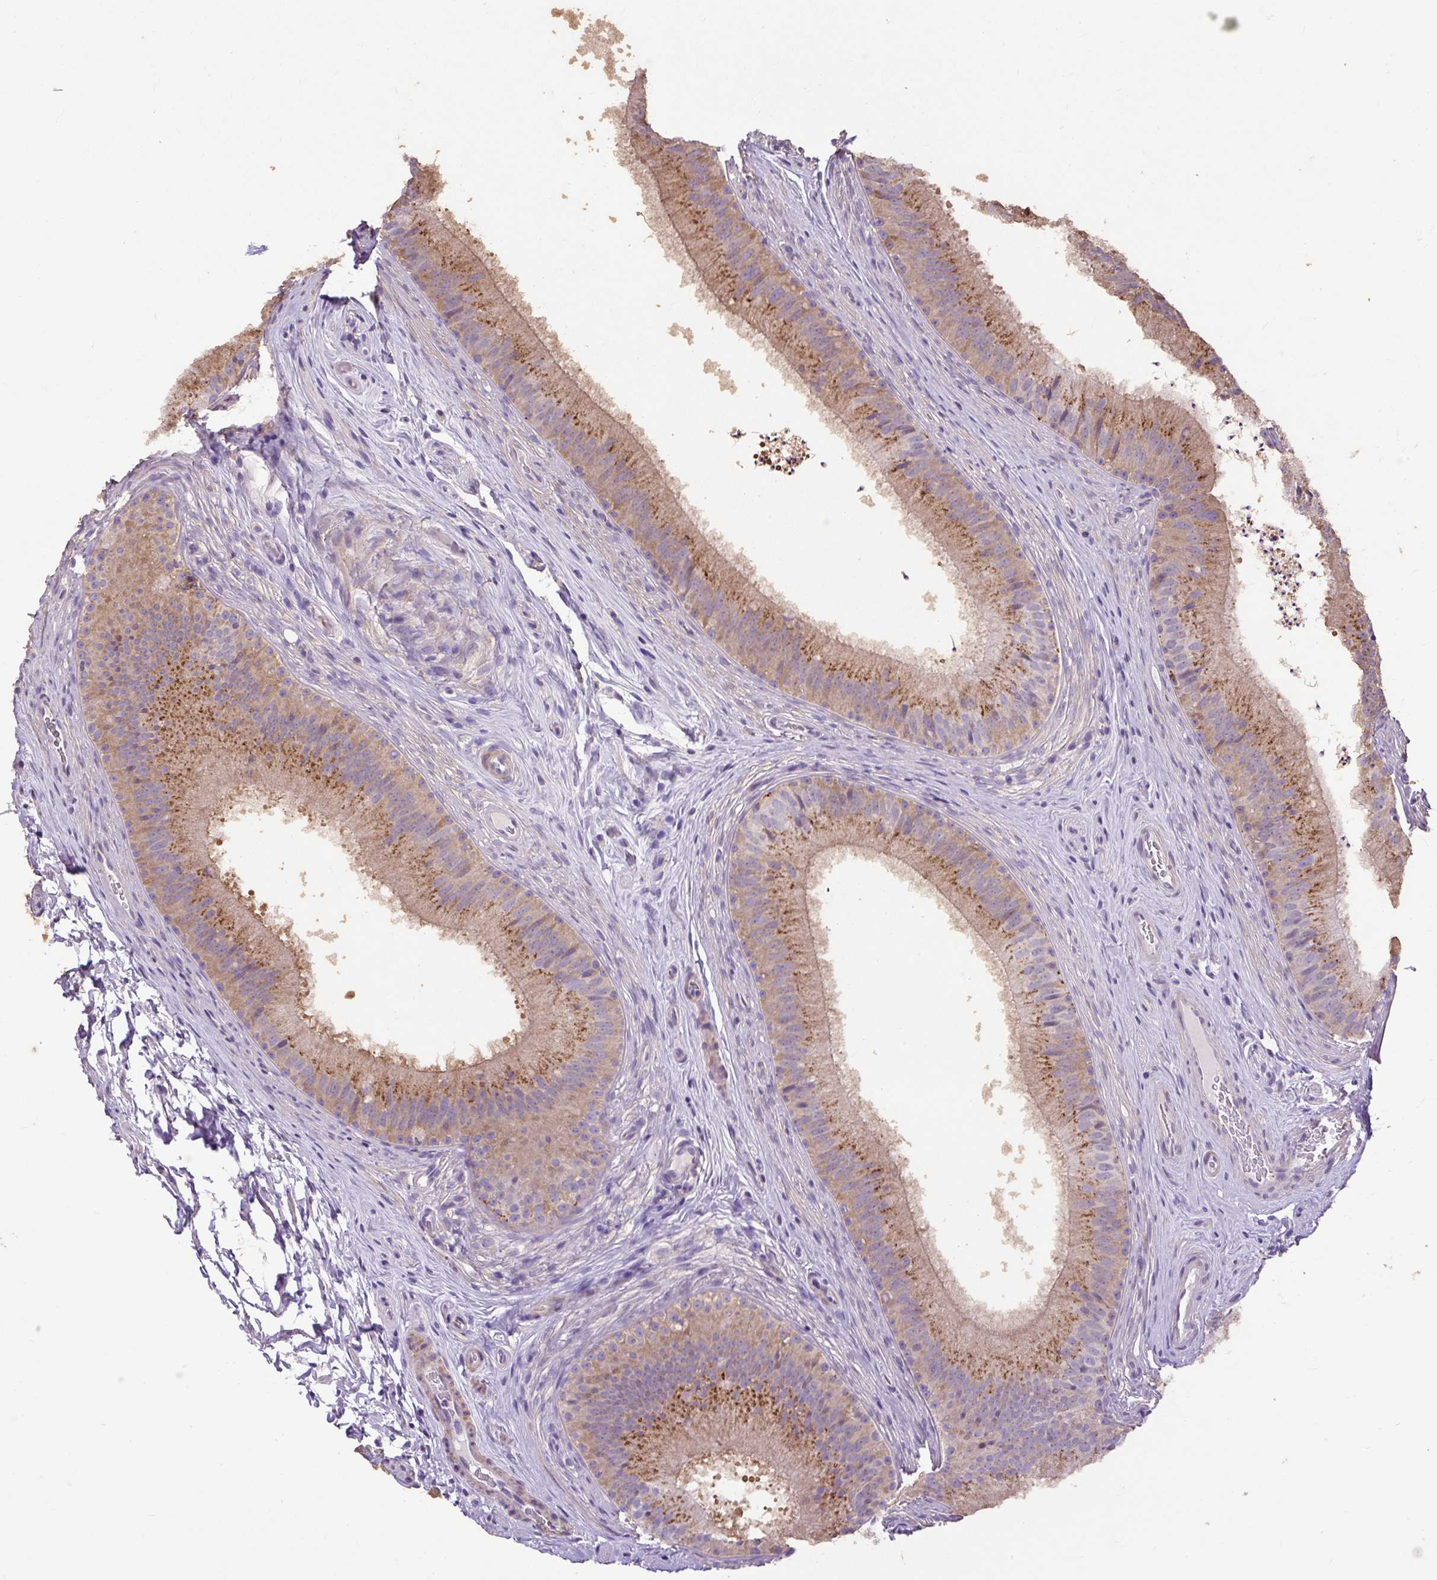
{"staining": {"intensity": "strong", "quantity": "25%-75%", "location": "cytoplasmic/membranous"}, "tissue": "epididymis", "cell_type": "Glandular cells", "image_type": "normal", "snomed": [{"axis": "morphology", "description": "Normal tissue, NOS"}, {"axis": "topography", "description": "Epididymis"}], "caption": "DAB (3,3'-diaminobenzidine) immunohistochemical staining of normal epididymis exhibits strong cytoplasmic/membranous protein expression in about 25%-75% of glandular cells.", "gene": "ABR", "patient": {"sex": "male", "age": 24}}